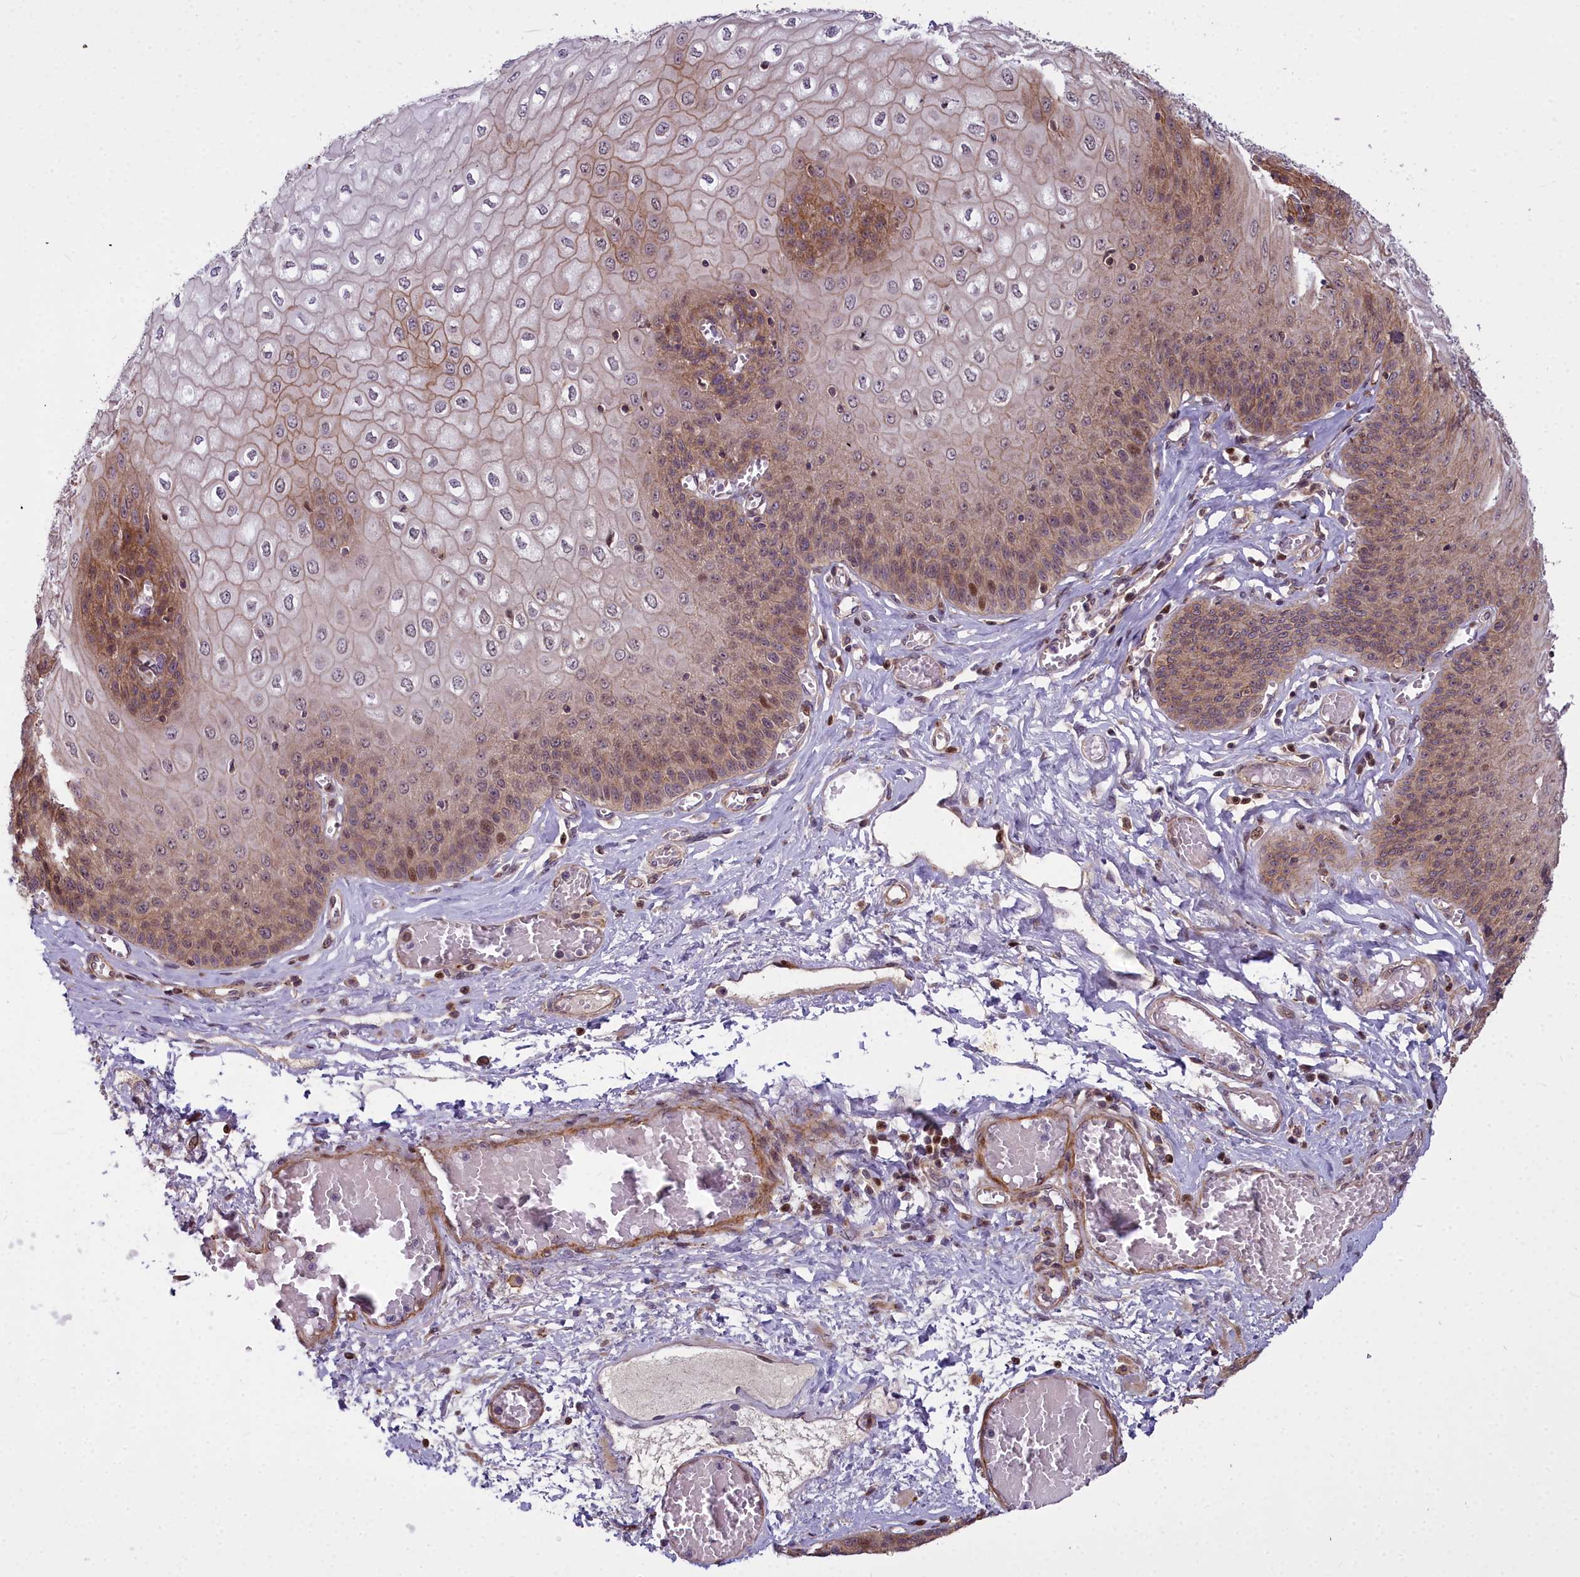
{"staining": {"intensity": "moderate", "quantity": ">75%", "location": "cytoplasmic/membranous,nuclear"}, "tissue": "esophagus", "cell_type": "Squamous epithelial cells", "image_type": "normal", "snomed": [{"axis": "morphology", "description": "Normal tissue, NOS"}, {"axis": "topography", "description": "Esophagus"}], "caption": "A histopathology image of esophagus stained for a protein exhibits moderate cytoplasmic/membranous,nuclear brown staining in squamous epithelial cells. The staining was performed using DAB (3,3'-diaminobenzidine), with brown indicating positive protein expression. Nuclei are stained blue with hematoxylin.", "gene": "GLYATL3", "patient": {"sex": "male", "age": 60}}